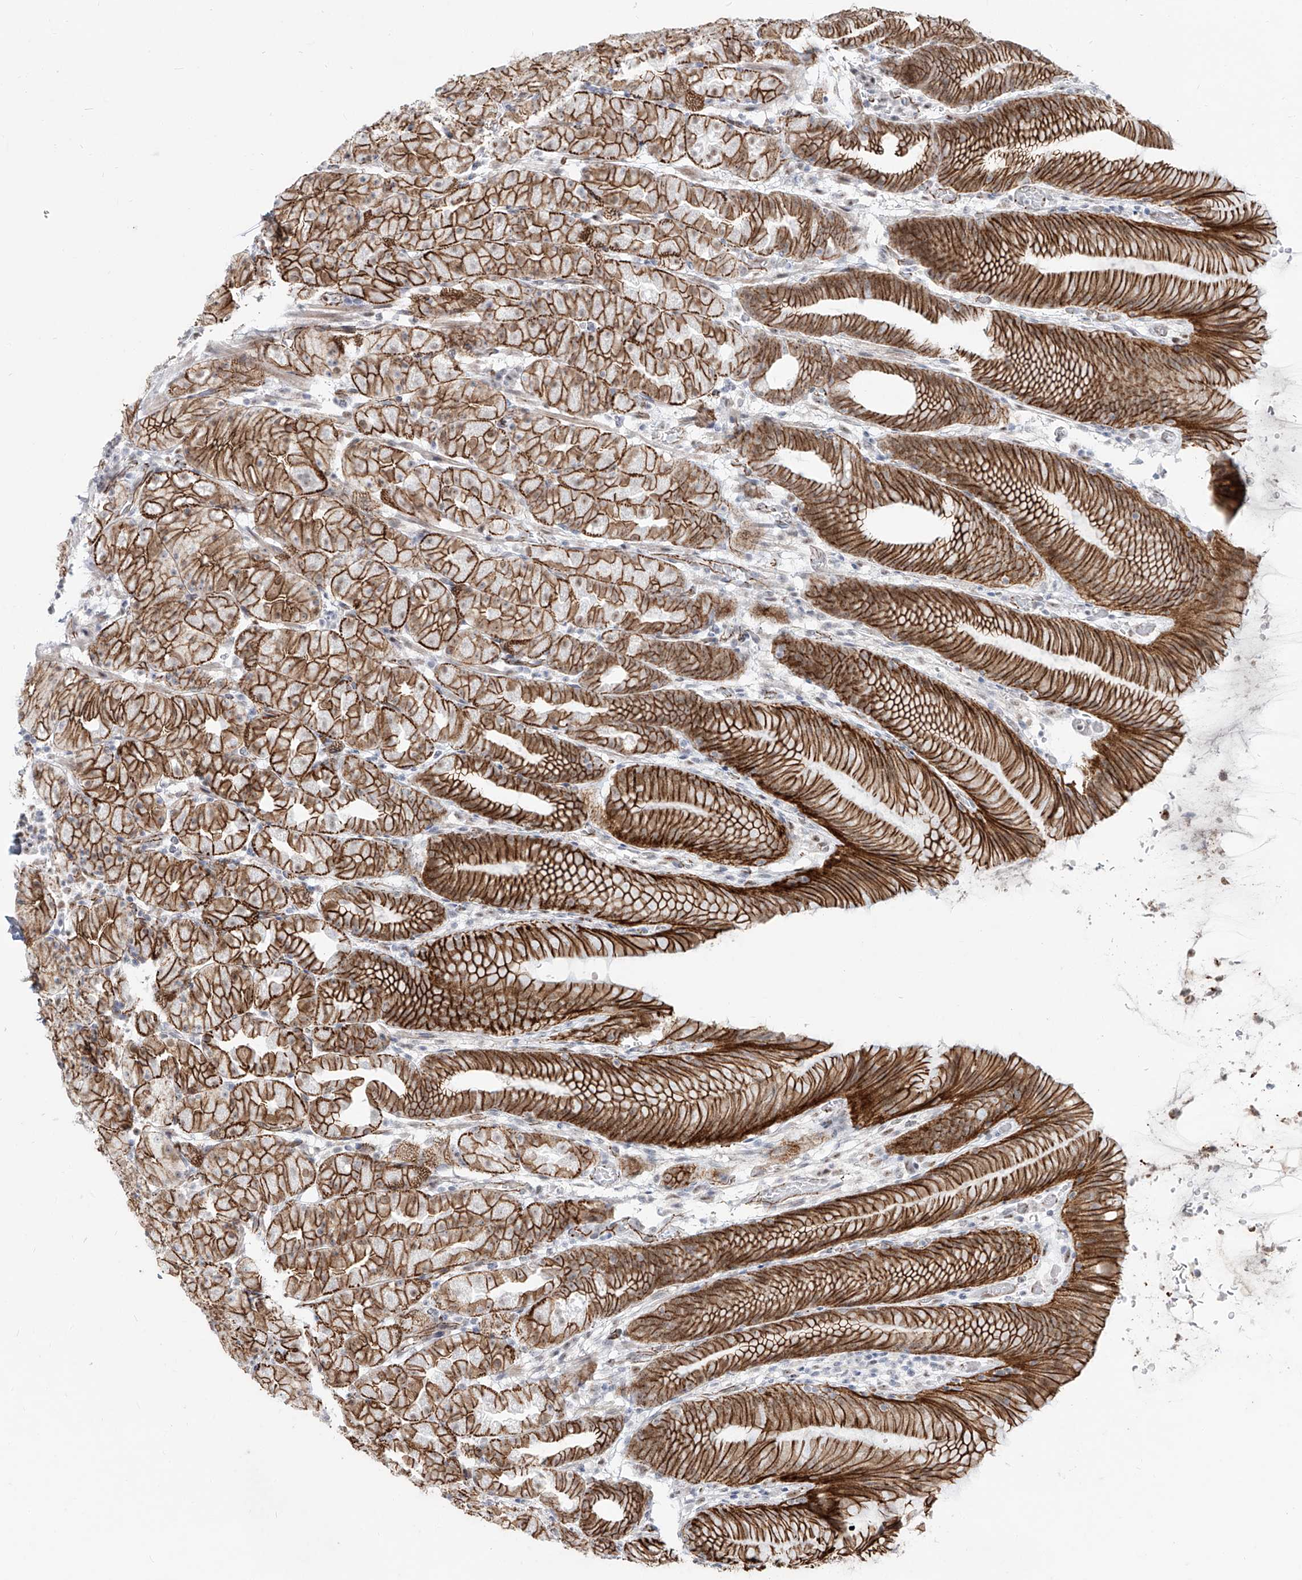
{"staining": {"intensity": "strong", "quantity": ">75%", "location": "cytoplasmic/membranous,nuclear"}, "tissue": "stomach", "cell_type": "Glandular cells", "image_type": "normal", "snomed": [{"axis": "morphology", "description": "Normal tissue, NOS"}, {"axis": "topography", "description": "Stomach, upper"}], "caption": "Protein positivity by immunohistochemistry exhibits strong cytoplasmic/membranous,nuclear positivity in about >75% of glandular cells in benign stomach.", "gene": "ZNF710", "patient": {"sex": "male", "age": 48}}